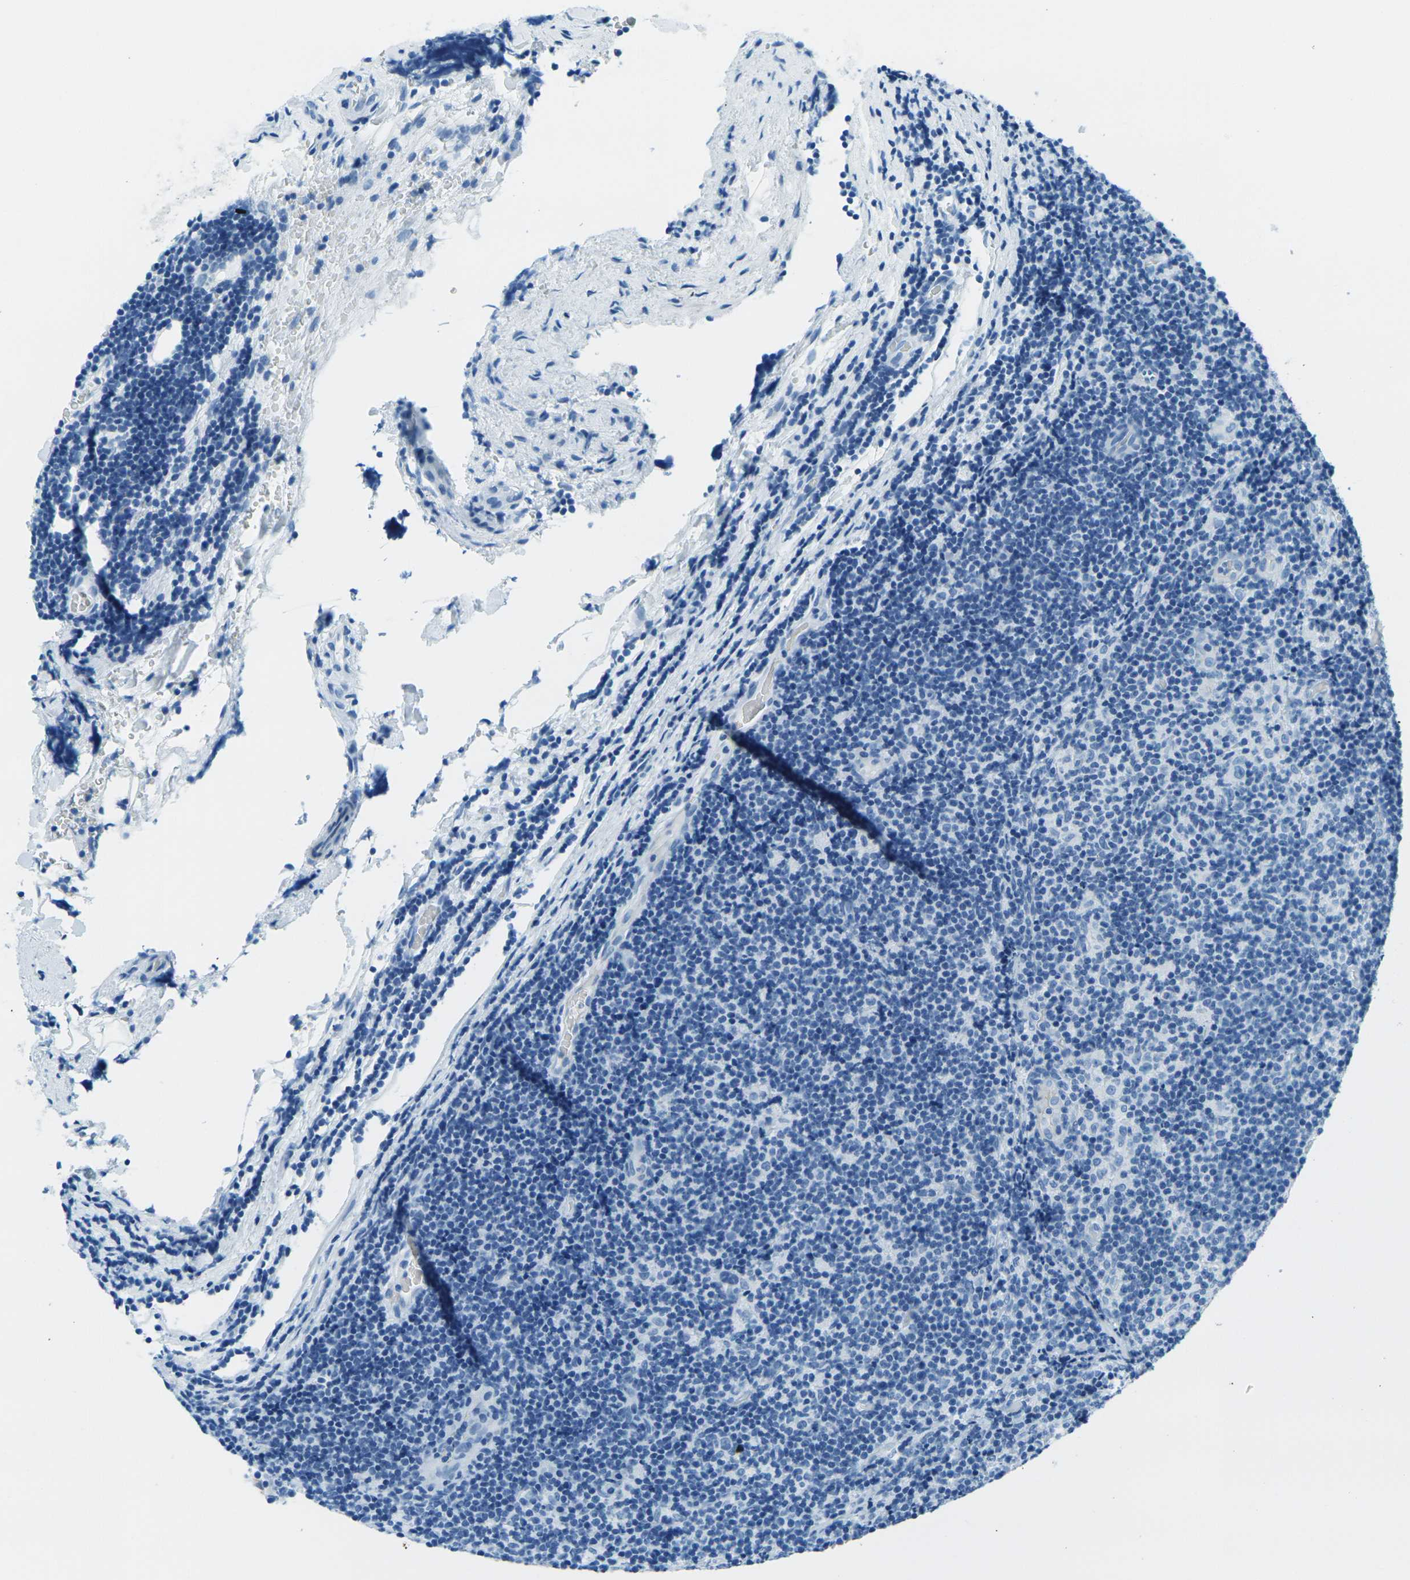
{"staining": {"intensity": "negative", "quantity": "none", "location": "none"}, "tissue": "lymphoma", "cell_type": "Tumor cells", "image_type": "cancer", "snomed": [{"axis": "morphology", "description": "Malignant lymphoma, non-Hodgkin's type, Low grade"}, {"axis": "topography", "description": "Lymph node"}], "caption": "Immunohistochemistry of human lymphoma displays no expression in tumor cells.", "gene": "OCLN", "patient": {"sex": "male", "age": 83}}